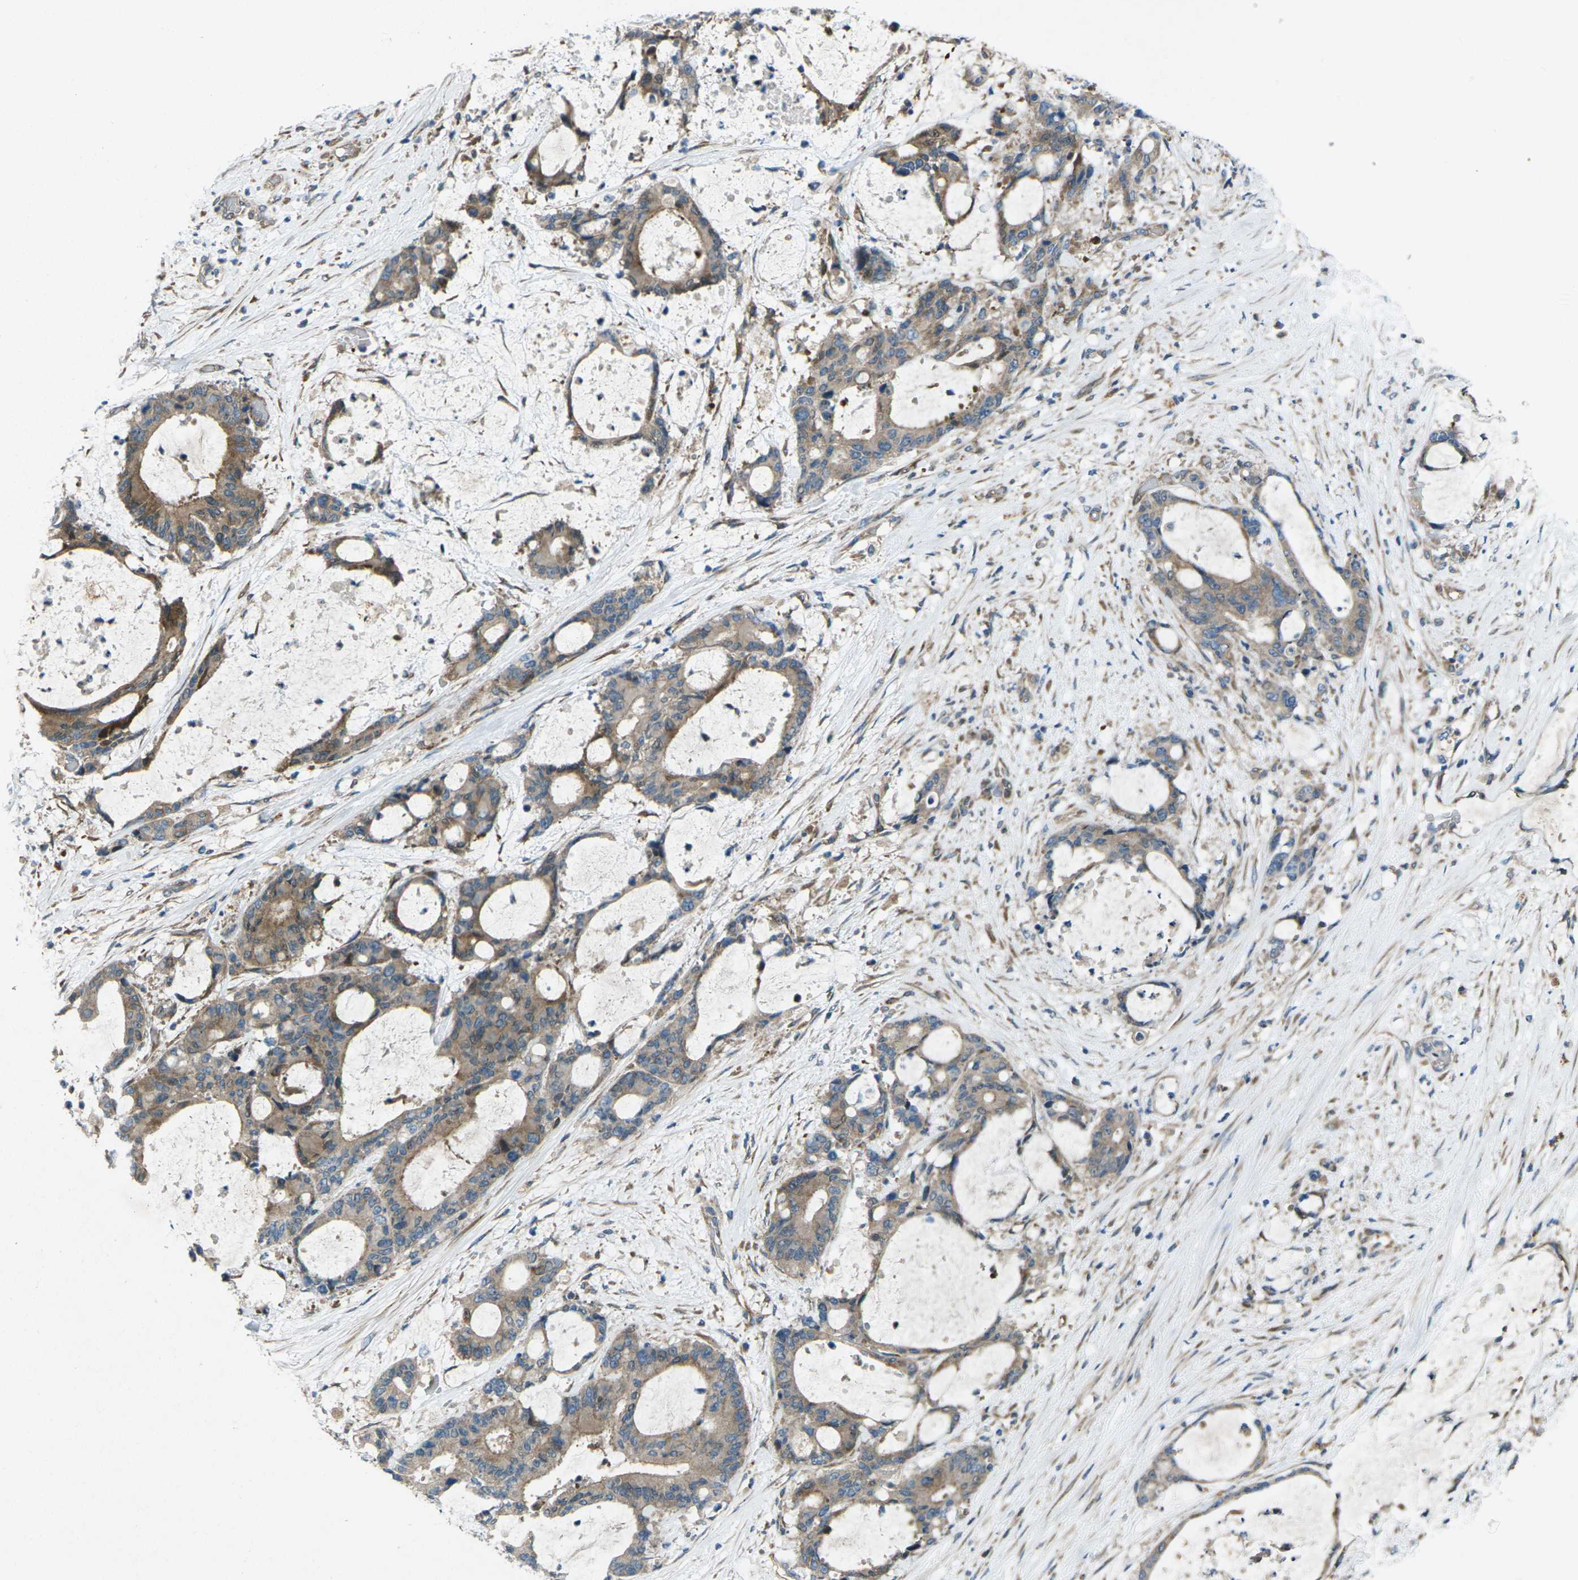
{"staining": {"intensity": "moderate", "quantity": ">75%", "location": "cytoplasmic/membranous"}, "tissue": "liver cancer", "cell_type": "Tumor cells", "image_type": "cancer", "snomed": [{"axis": "morphology", "description": "Cholangiocarcinoma"}, {"axis": "topography", "description": "Liver"}], "caption": "Liver cancer was stained to show a protein in brown. There is medium levels of moderate cytoplasmic/membranous positivity in approximately >75% of tumor cells. (brown staining indicates protein expression, while blue staining denotes nuclei).", "gene": "EDNRA", "patient": {"sex": "female", "age": 73}}